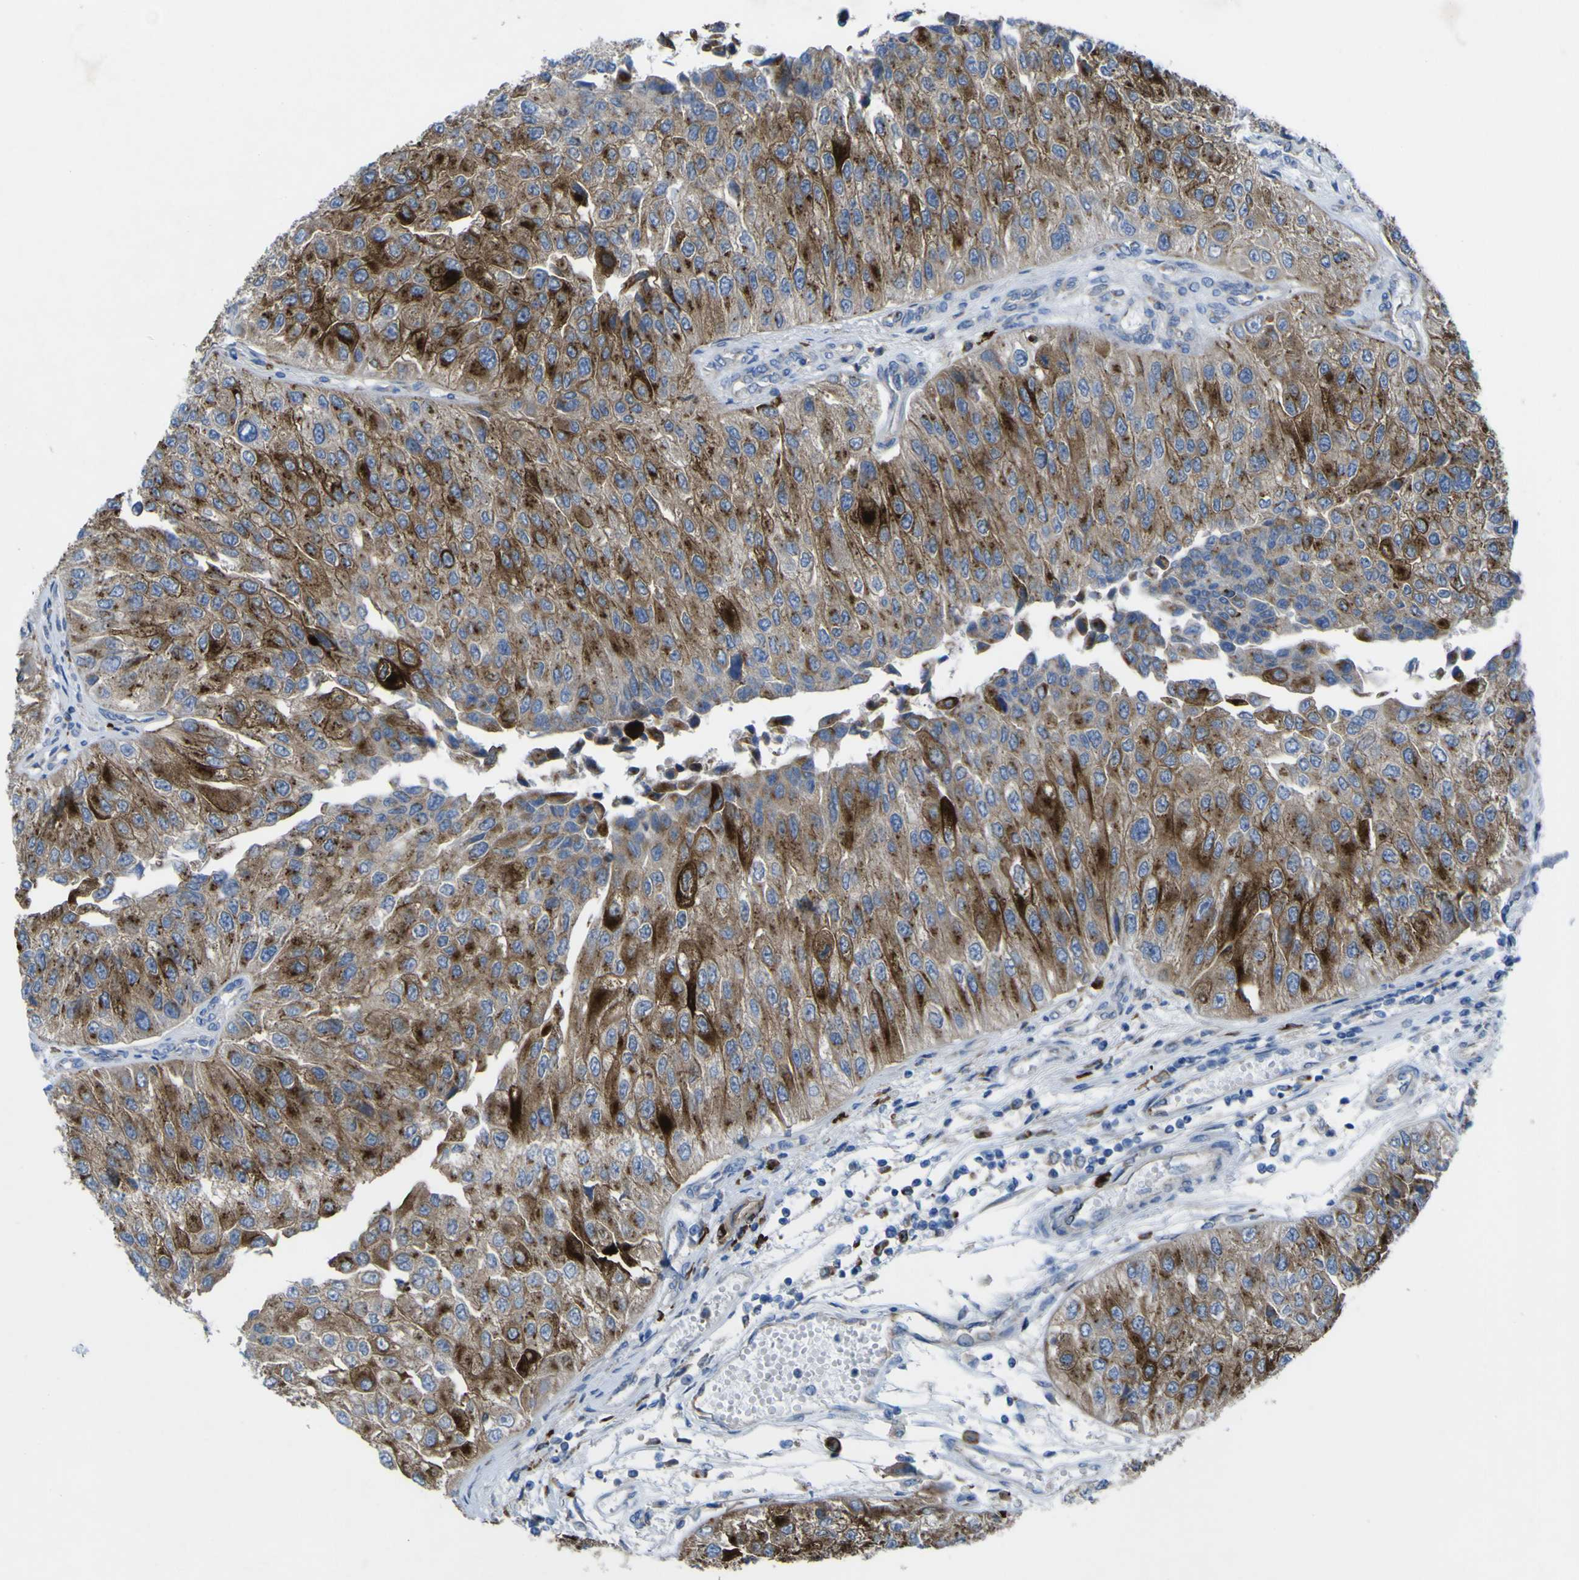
{"staining": {"intensity": "strong", "quantity": ">75%", "location": "cytoplasmic/membranous"}, "tissue": "urothelial cancer", "cell_type": "Tumor cells", "image_type": "cancer", "snomed": [{"axis": "morphology", "description": "Urothelial carcinoma, High grade"}, {"axis": "topography", "description": "Kidney"}, {"axis": "topography", "description": "Urinary bladder"}], "caption": "High-grade urothelial carcinoma stained for a protein reveals strong cytoplasmic/membranous positivity in tumor cells.", "gene": "CST3", "patient": {"sex": "male", "age": 77}}